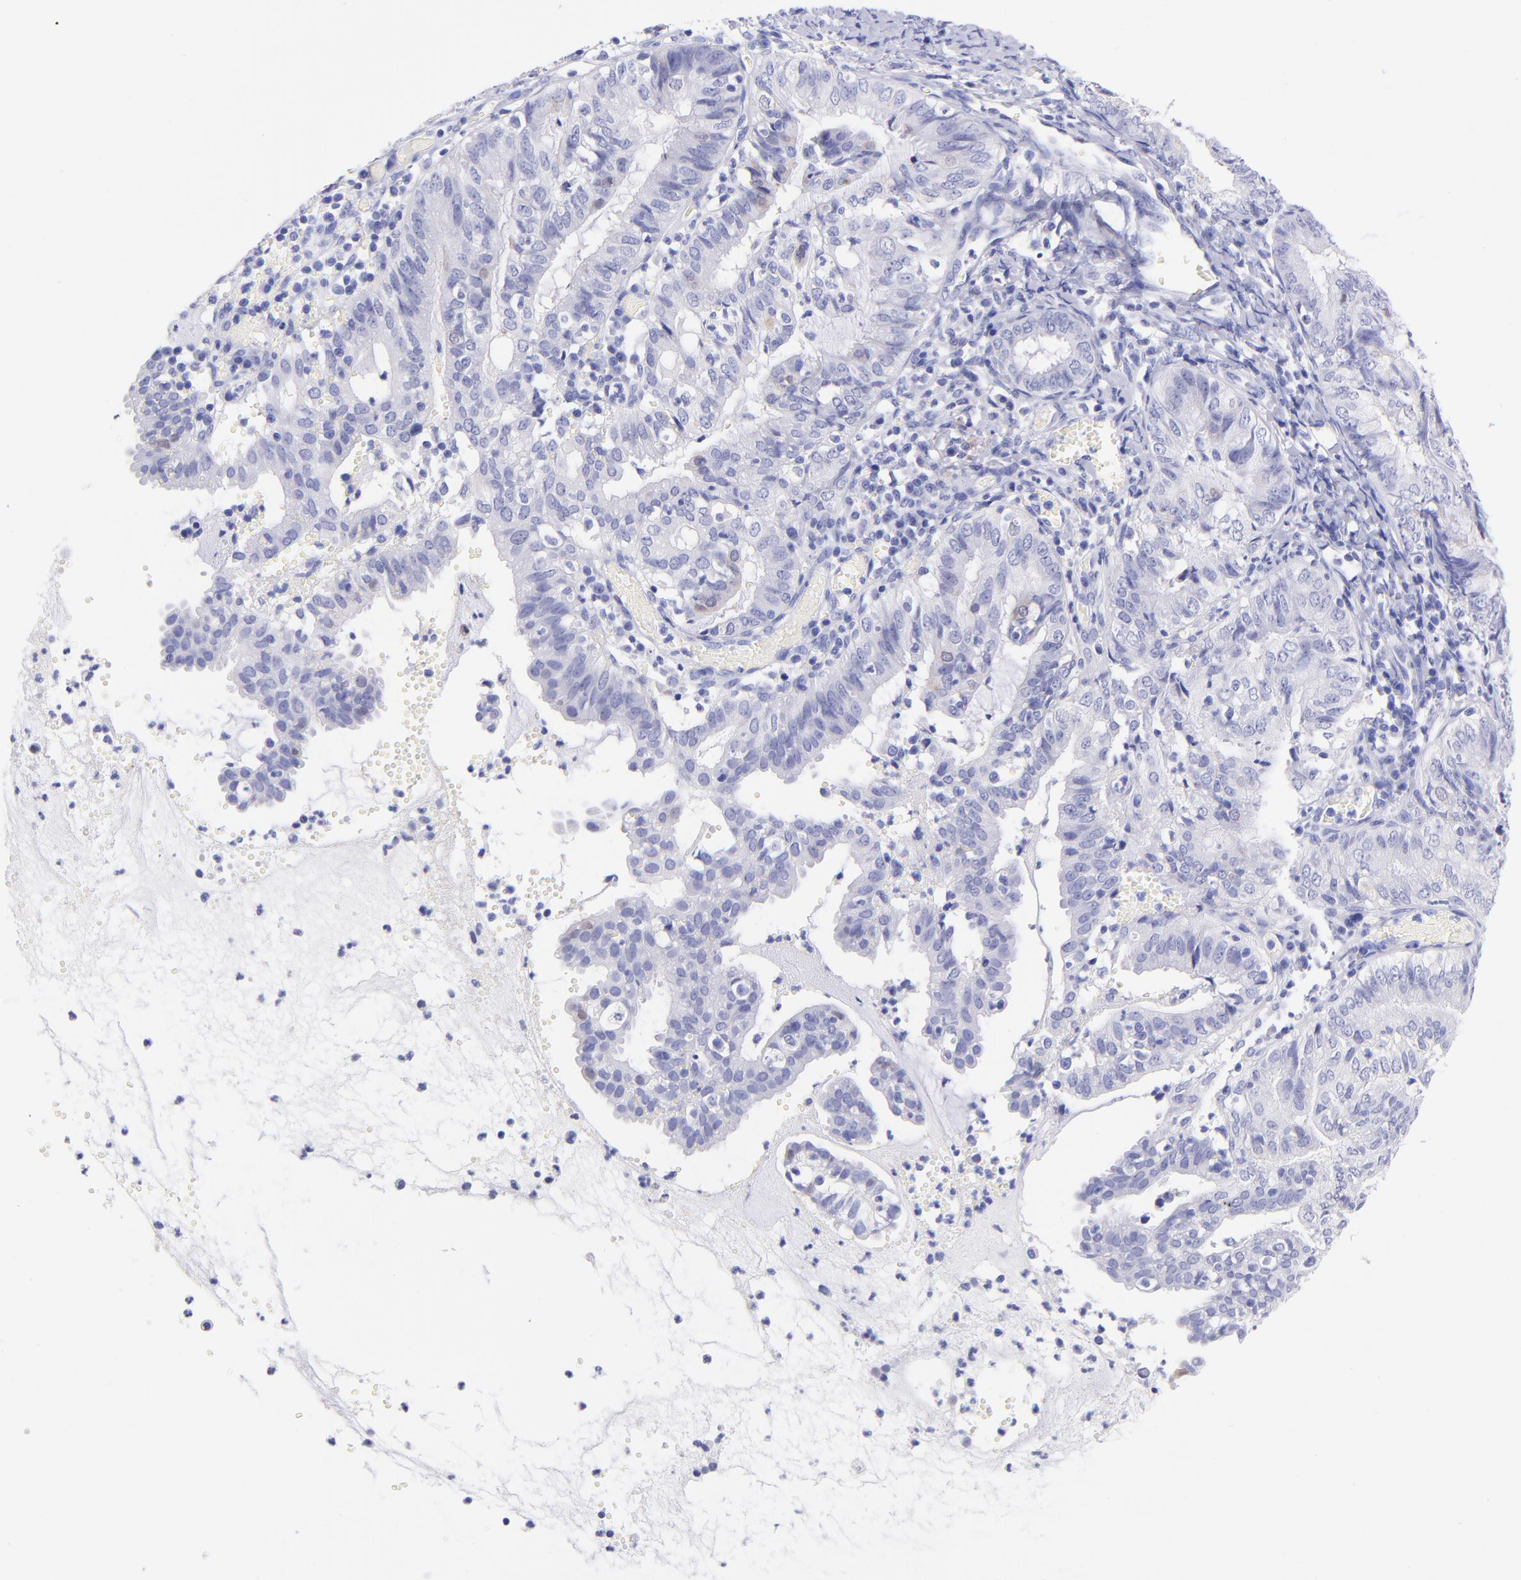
{"staining": {"intensity": "weak", "quantity": "<25%", "location": "cytoplasmic/membranous"}, "tissue": "endometrial cancer", "cell_type": "Tumor cells", "image_type": "cancer", "snomed": [{"axis": "morphology", "description": "Adenocarcinoma, NOS"}, {"axis": "topography", "description": "Endometrium"}], "caption": "Tumor cells are negative for protein expression in human adenocarcinoma (endometrial).", "gene": "RAB3B", "patient": {"sex": "female", "age": 66}}